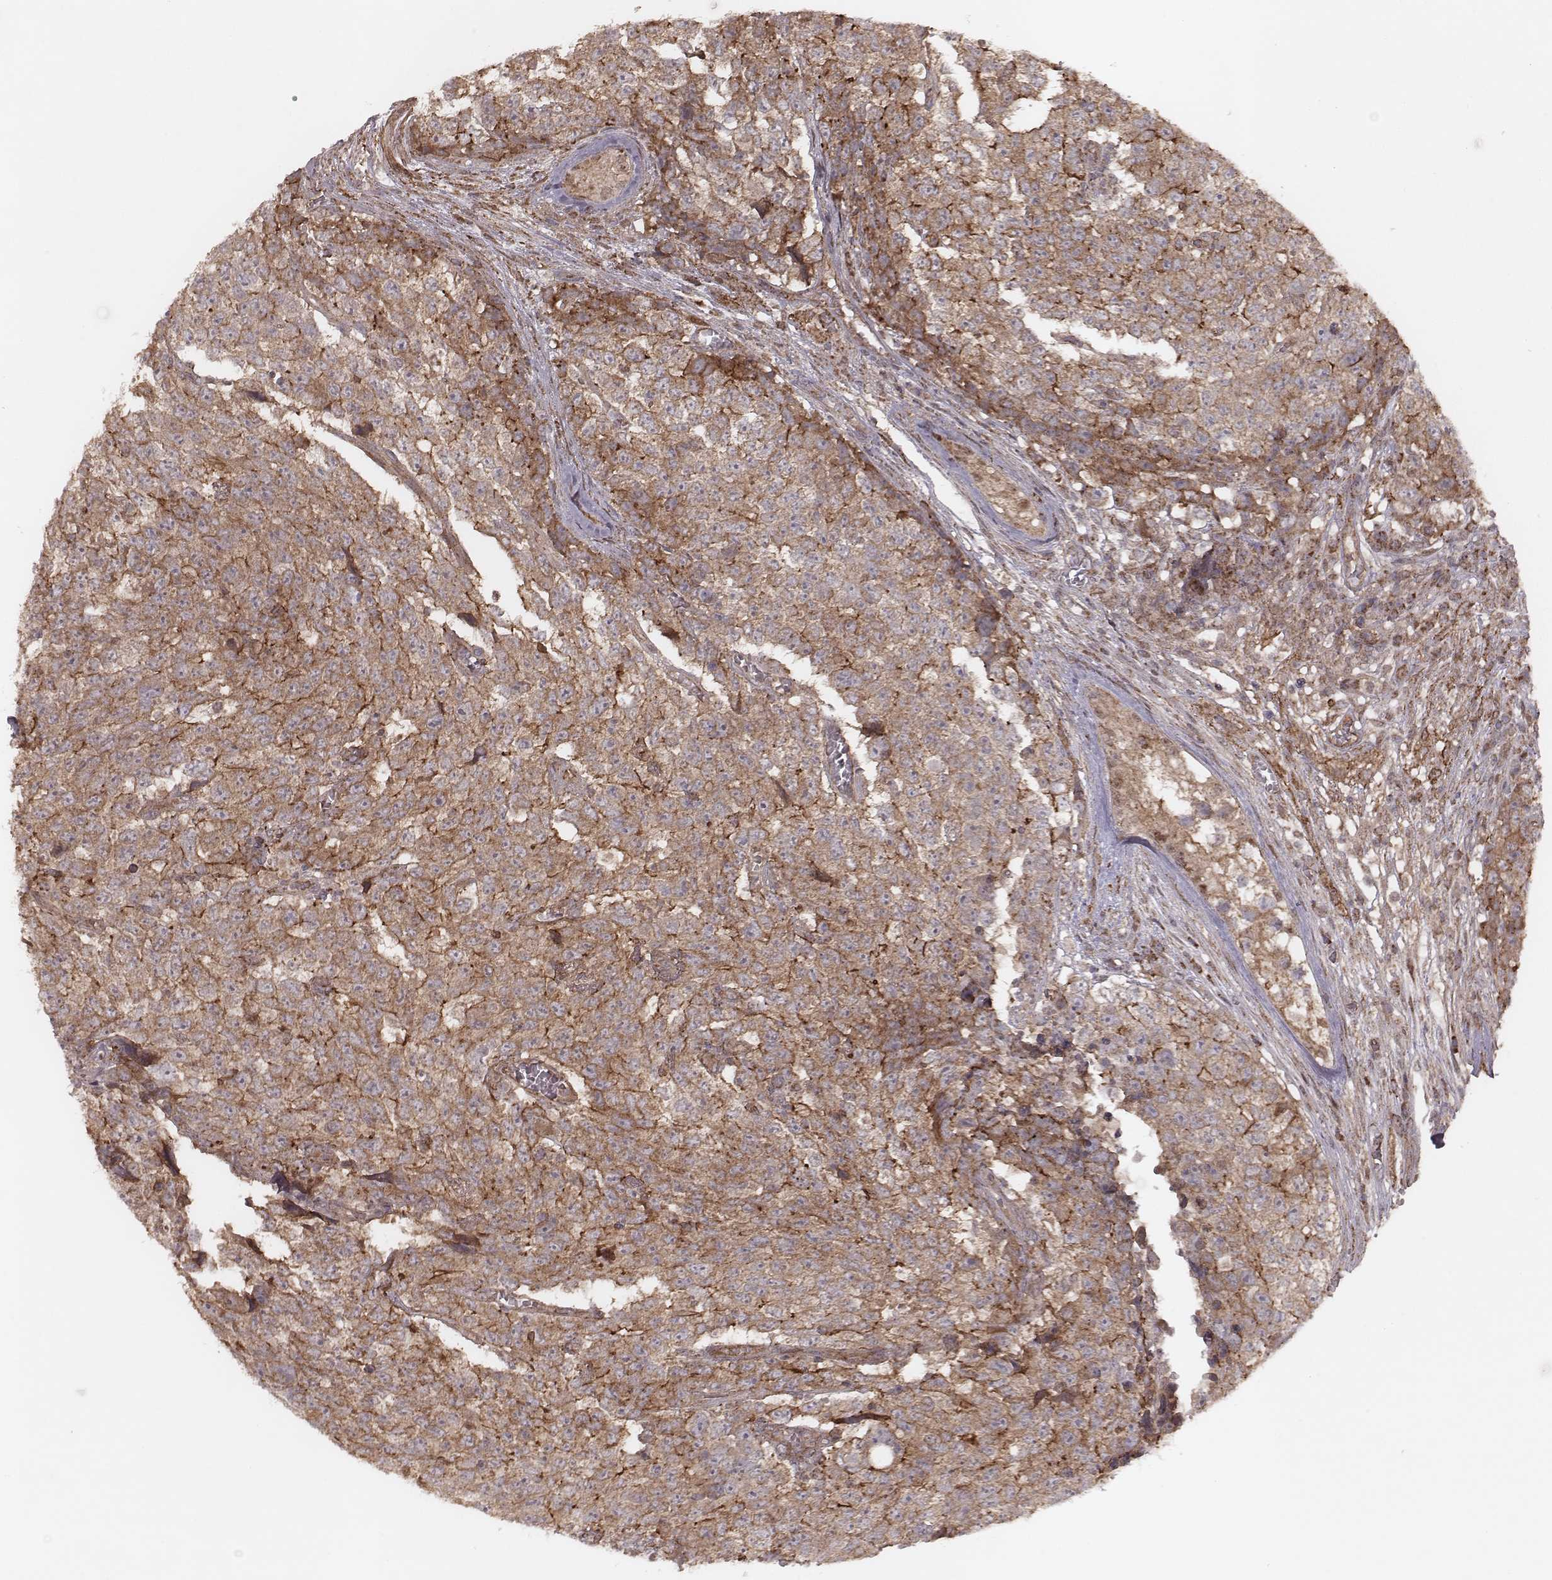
{"staining": {"intensity": "weak", "quantity": ">75%", "location": "cytoplasmic/membranous"}, "tissue": "testis cancer", "cell_type": "Tumor cells", "image_type": "cancer", "snomed": [{"axis": "morphology", "description": "Carcinoma, Embryonal, NOS"}, {"axis": "topography", "description": "Testis"}], "caption": "Immunohistochemical staining of embryonal carcinoma (testis) displays low levels of weak cytoplasmic/membranous protein staining in approximately >75% of tumor cells. (IHC, brightfield microscopy, high magnification).", "gene": "NDUFA7", "patient": {"sex": "male", "age": 23}}